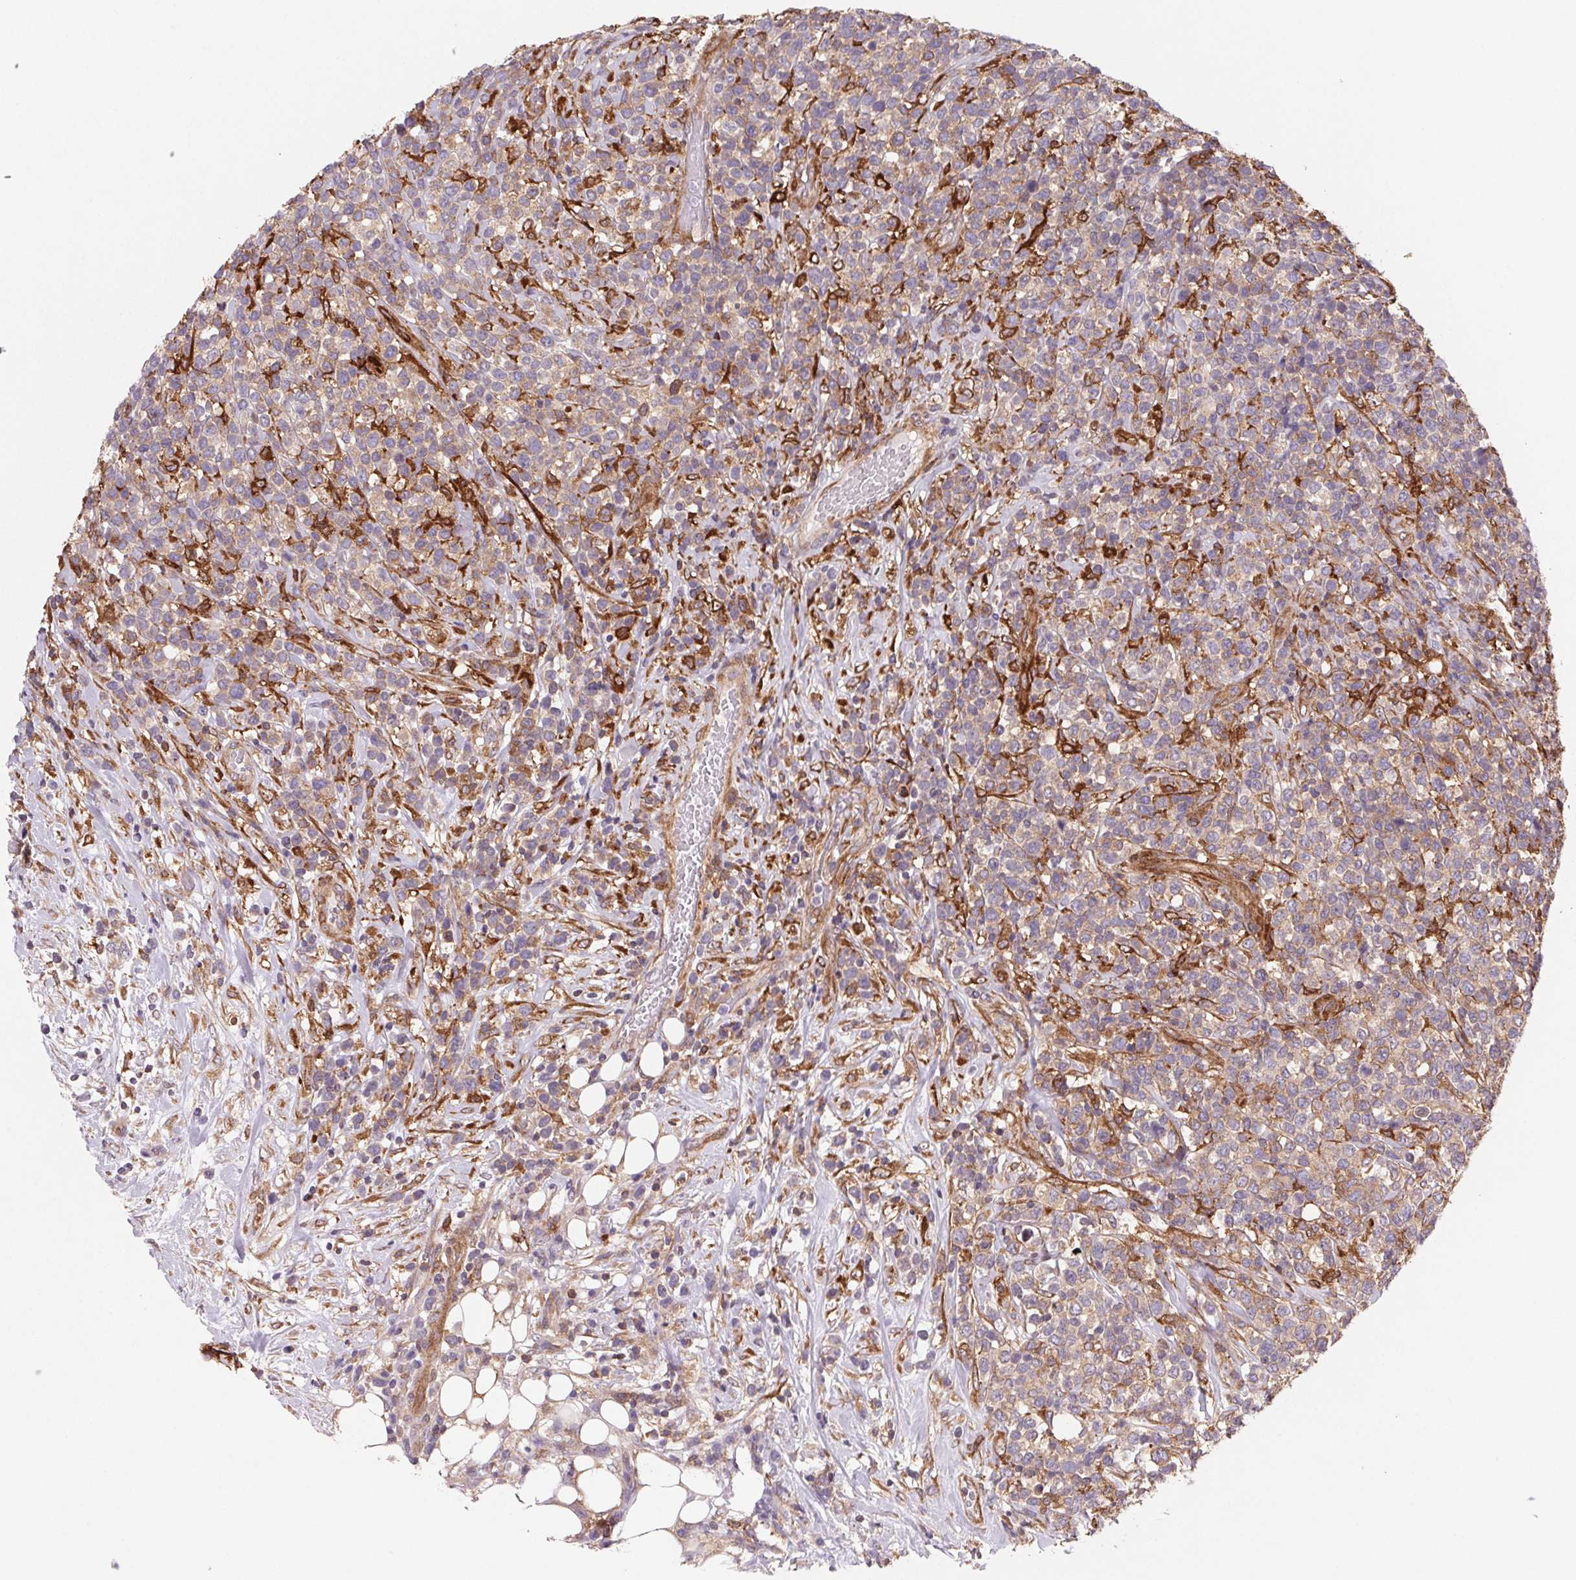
{"staining": {"intensity": "weak", "quantity": "25%-75%", "location": "cytoplasmic/membranous"}, "tissue": "lymphoma", "cell_type": "Tumor cells", "image_type": "cancer", "snomed": [{"axis": "morphology", "description": "Malignant lymphoma, non-Hodgkin's type, High grade"}, {"axis": "topography", "description": "Soft tissue"}], "caption": "Lymphoma stained with a brown dye shows weak cytoplasmic/membranous positive expression in about 25%-75% of tumor cells.", "gene": "GBP1", "patient": {"sex": "female", "age": 56}}